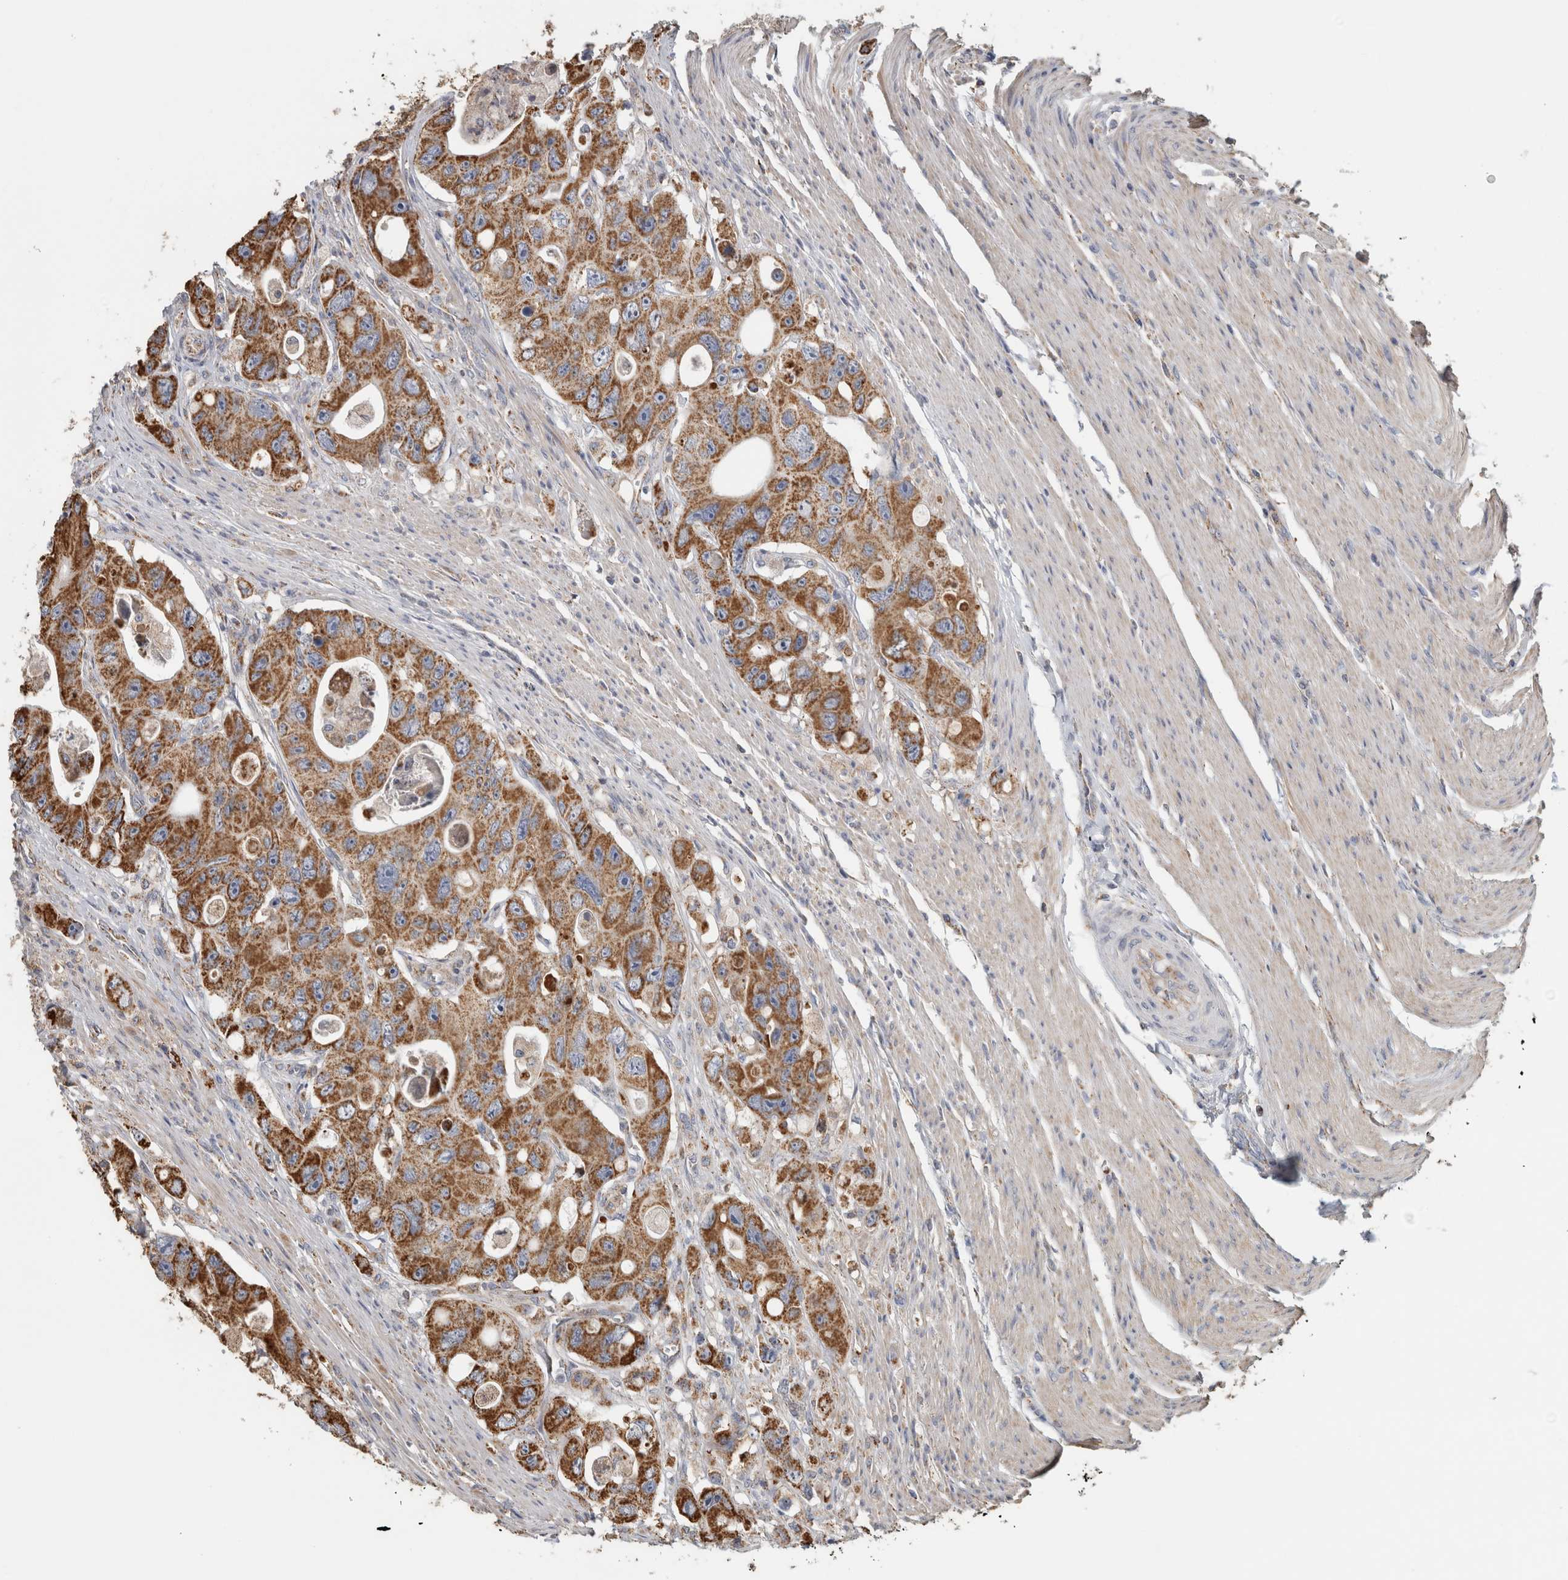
{"staining": {"intensity": "strong", "quantity": ">75%", "location": "cytoplasmic/membranous"}, "tissue": "colorectal cancer", "cell_type": "Tumor cells", "image_type": "cancer", "snomed": [{"axis": "morphology", "description": "Adenocarcinoma, NOS"}, {"axis": "topography", "description": "Colon"}], "caption": "The histopathology image exhibits staining of adenocarcinoma (colorectal), revealing strong cytoplasmic/membranous protein staining (brown color) within tumor cells. Nuclei are stained in blue.", "gene": "ST8SIA1", "patient": {"sex": "female", "age": 46}}